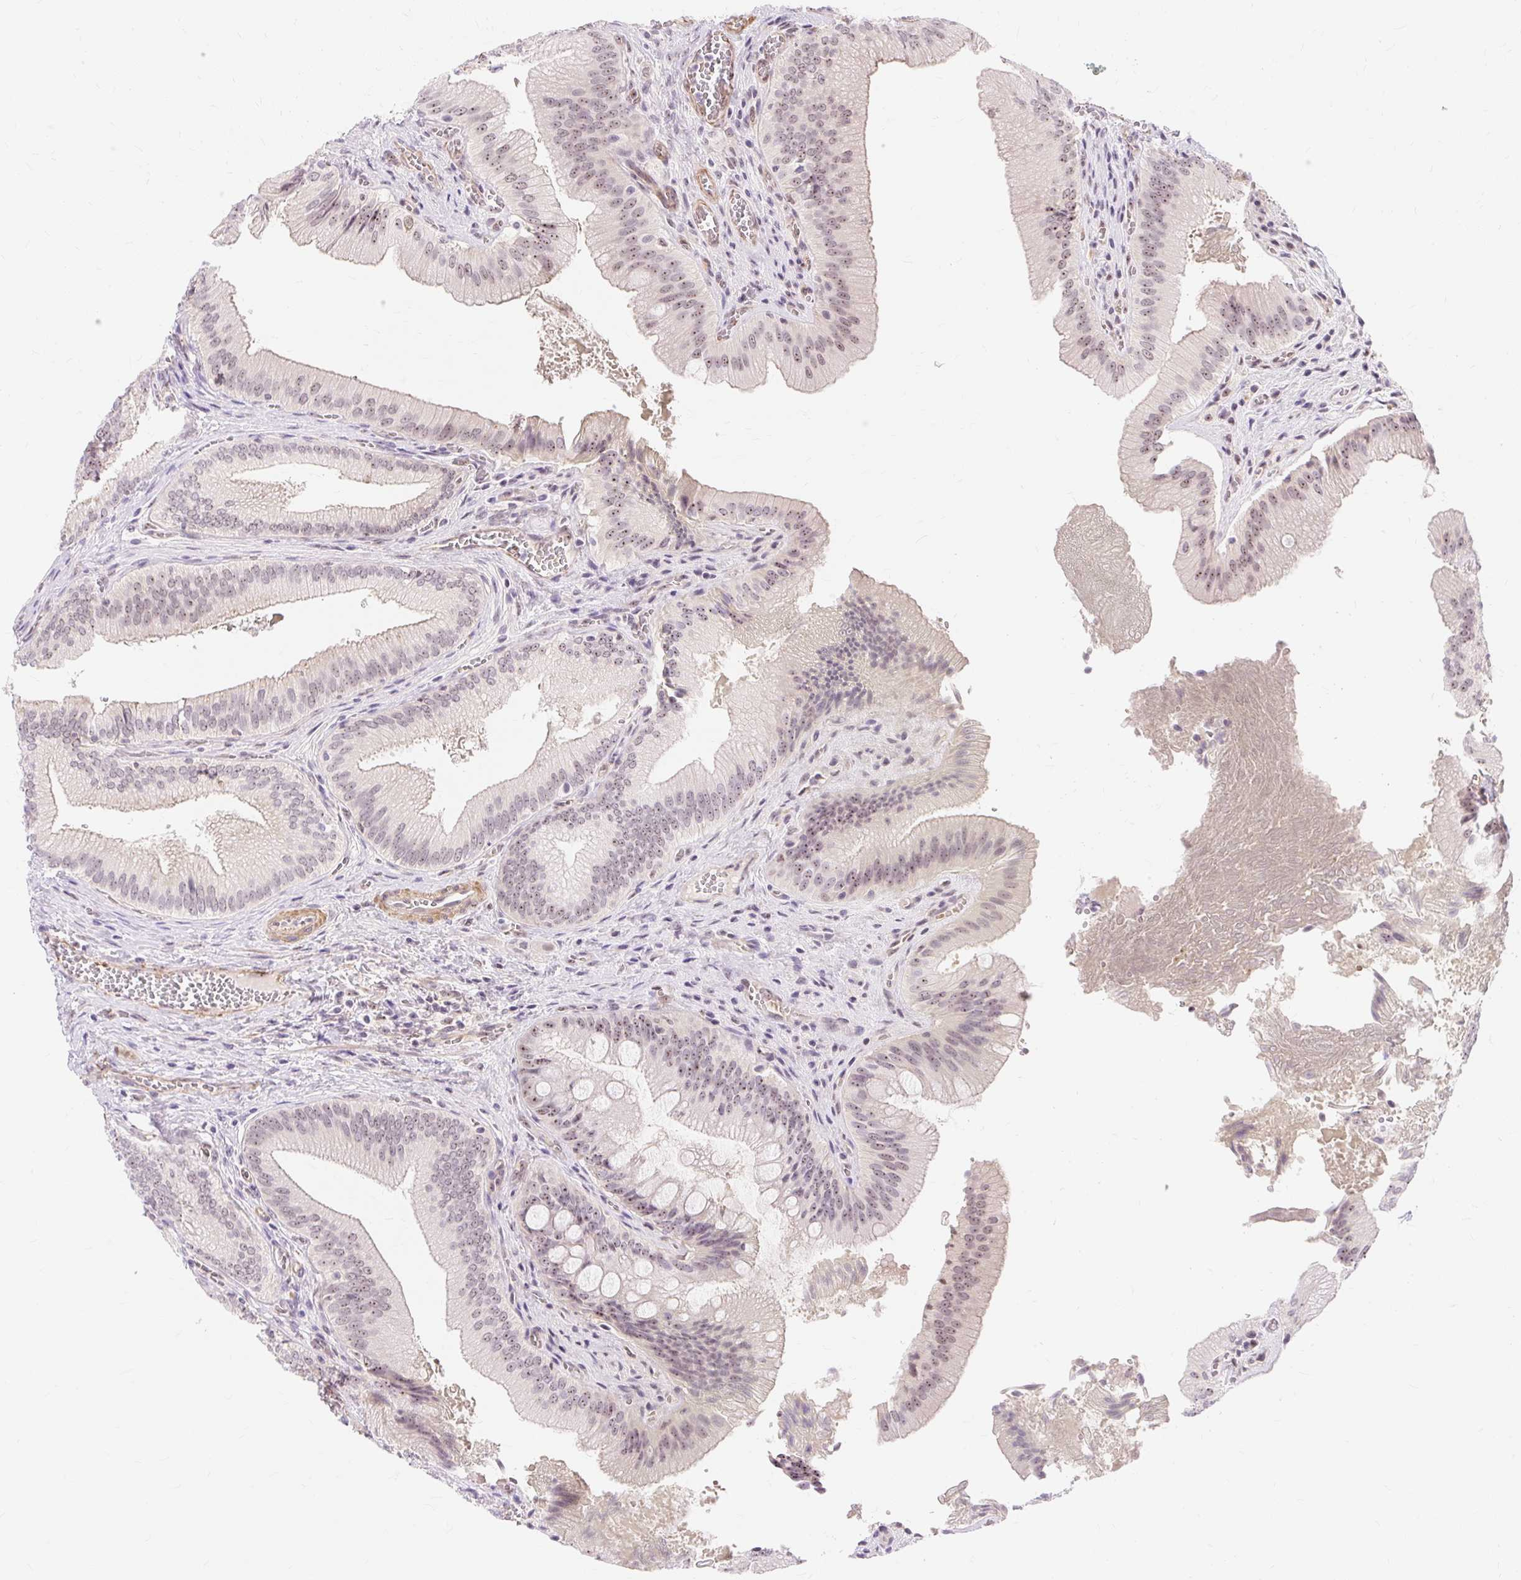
{"staining": {"intensity": "moderate", "quantity": ">75%", "location": "nuclear"}, "tissue": "gallbladder", "cell_type": "Glandular cells", "image_type": "normal", "snomed": [{"axis": "morphology", "description": "Normal tissue, NOS"}, {"axis": "topography", "description": "Gallbladder"}], "caption": "Gallbladder was stained to show a protein in brown. There is medium levels of moderate nuclear positivity in approximately >75% of glandular cells. Using DAB (3,3'-diaminobenzidine) (brown) and hematoxylin (blue) stains, captured at high magnification using brightfield microscopy.", "gene": "OBP2A", "patient": {"sex": "male", "age": 17}}